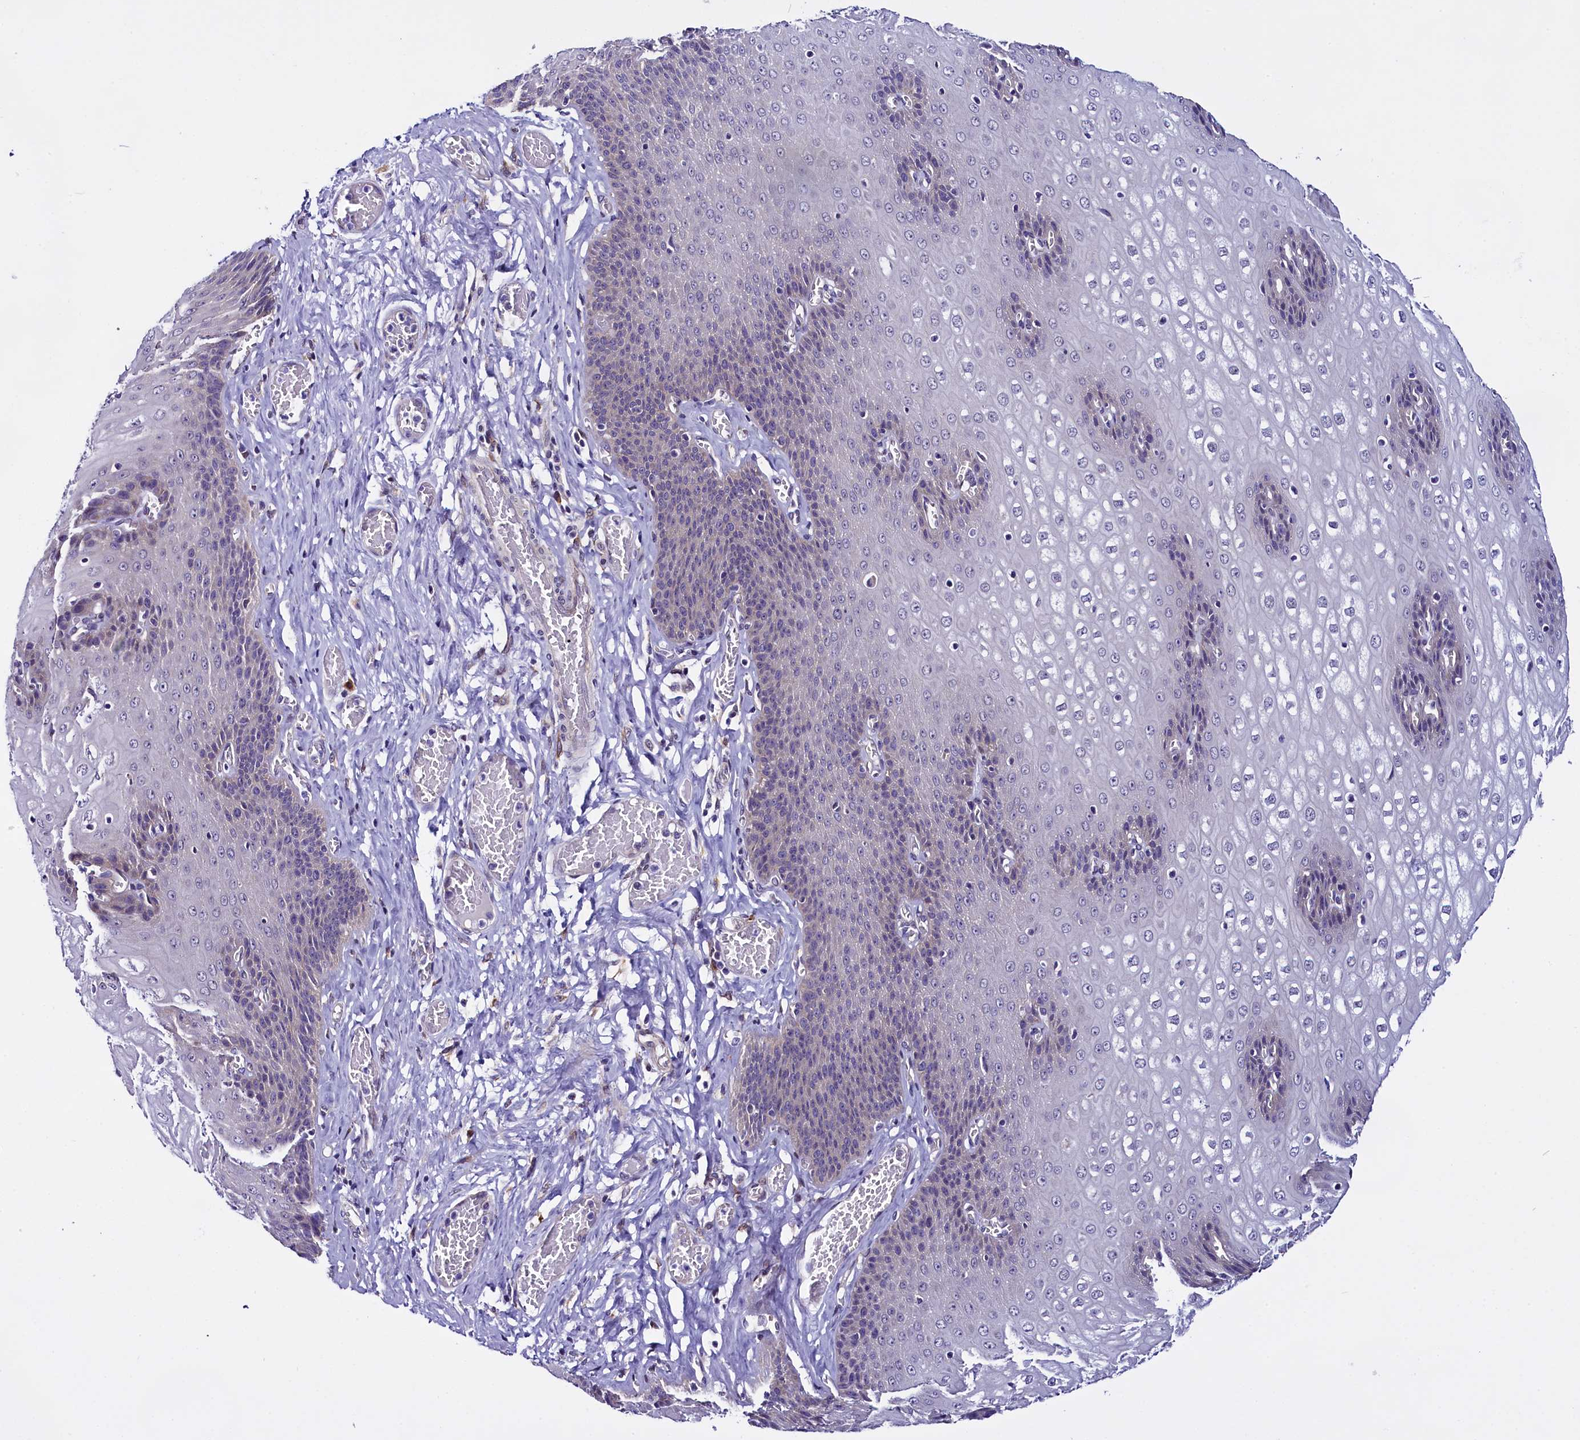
{"staining": {"intensity": "negative", "quantity": "none", "location": "none"}, "tissue": "esophagus", "cell_type": "Squamous epithelial cells", "image_type": "normal", "snomed": [{"axis": "morphology", "description": "Normal tissue, NOS"}, {"axis": "topography", "description": "Esophagus"}], "caption": "Image shows no significant protein staining in squamous epithelial cells of normal esophagus. The staining was performed using DAB (3,3'-diaminobenzidine) to visualize the protein expression in brown, while the nuclei were stained in blue with hematoxylin (Magnification: 20x).", "gene": "UACA", "patient": {"sex": "male", "age": 60}}